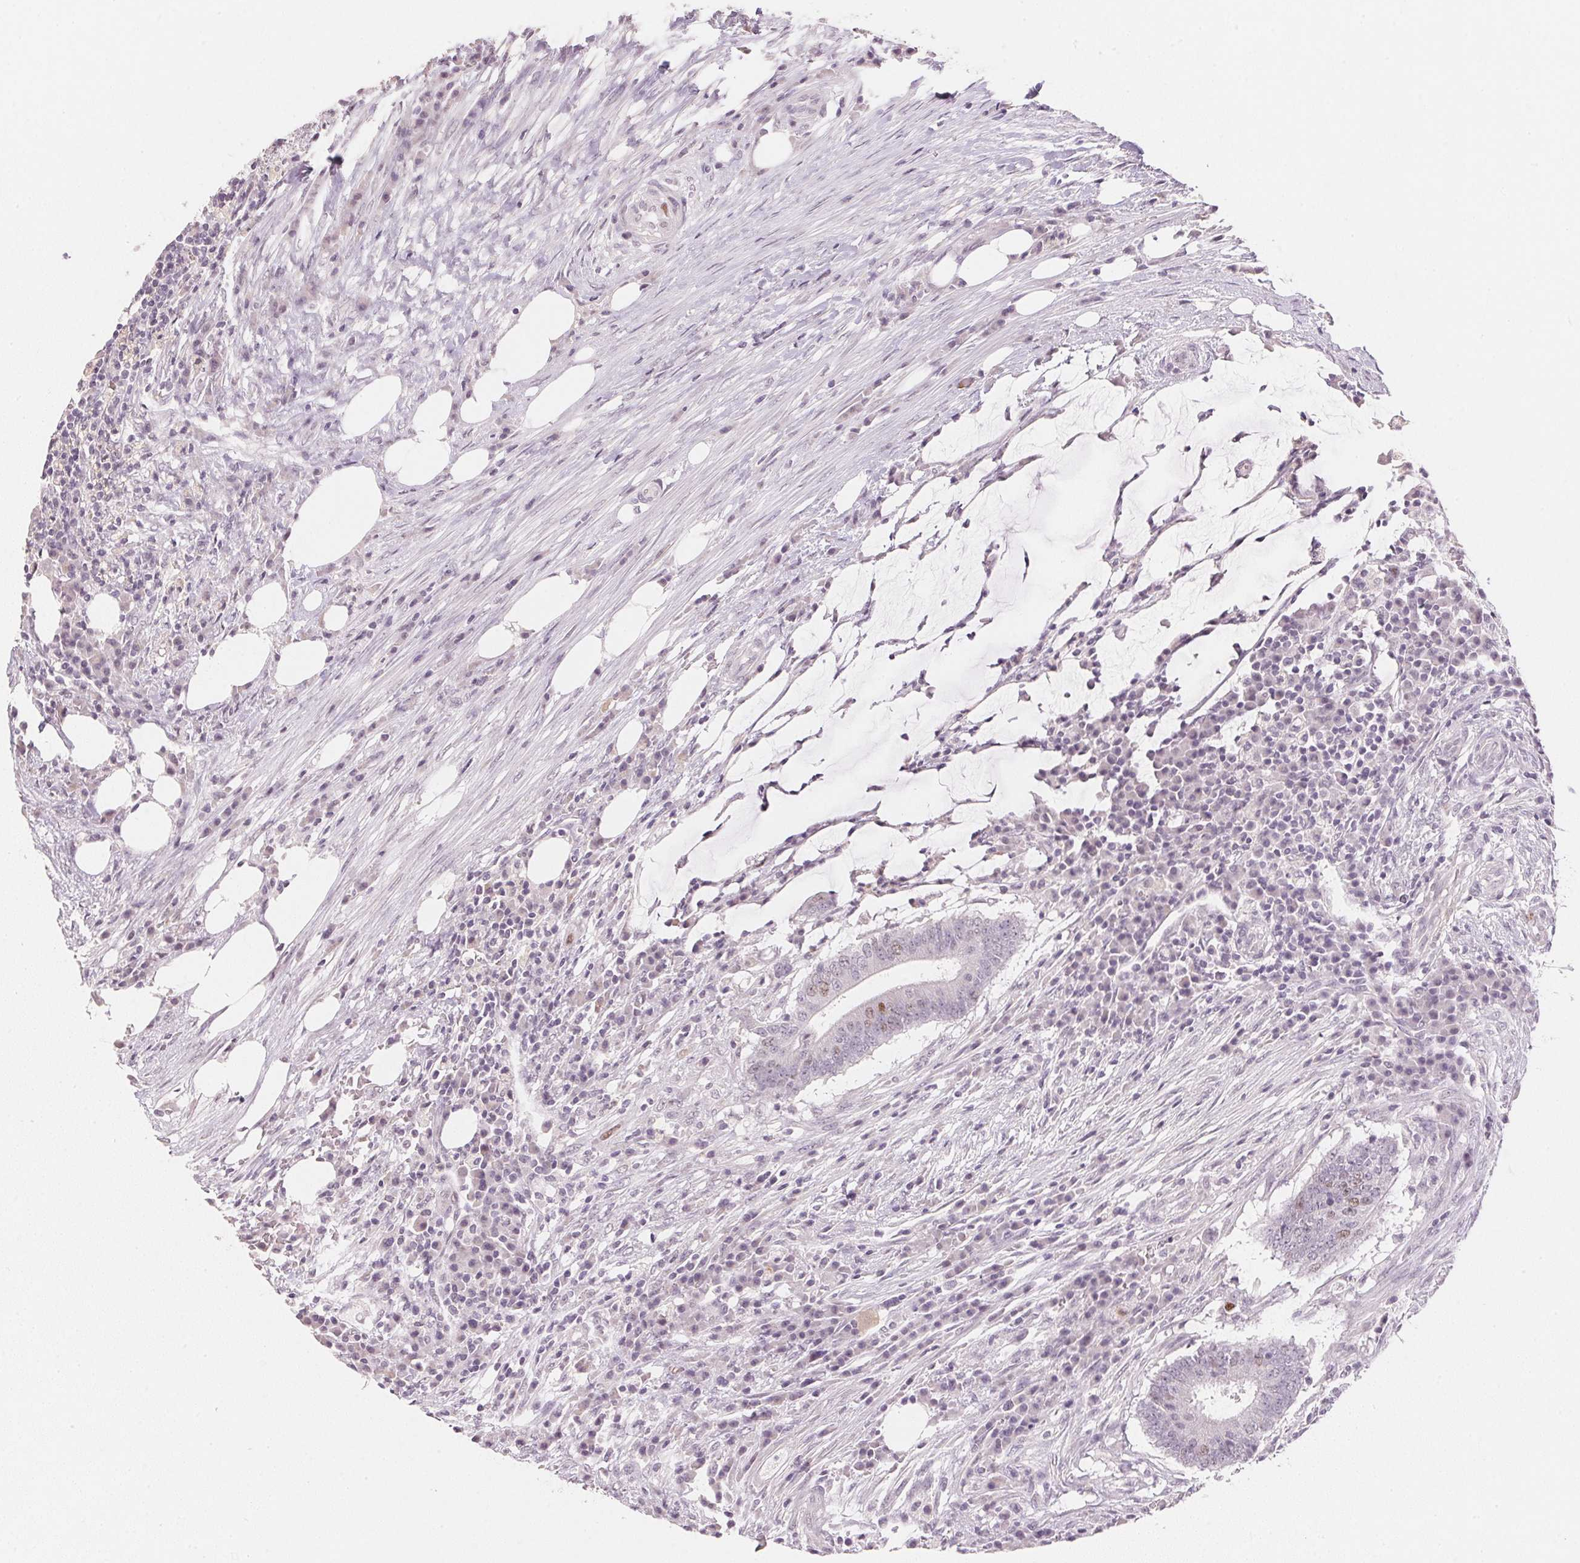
{"staining": {"intensity": "weak", "quantity": "<25%", "location": "nuclear"}, "tissue": "colorectal cancer", "cell_type": "Tumor cells", "image_type": "cancer", "snomed": [{"axis": "morphology", "description": "Adenocarcinoma, NOS"}, {"axis": "topography", "description": "Colon"}], "caption": "IHC photomicrograph of adenocarcinoma (colorectal) stained for a protein (brown), which demonstrates no positivity in tumor cells.", "gene": "SMTN", "patient": {"sex": "female", "age": 43}}